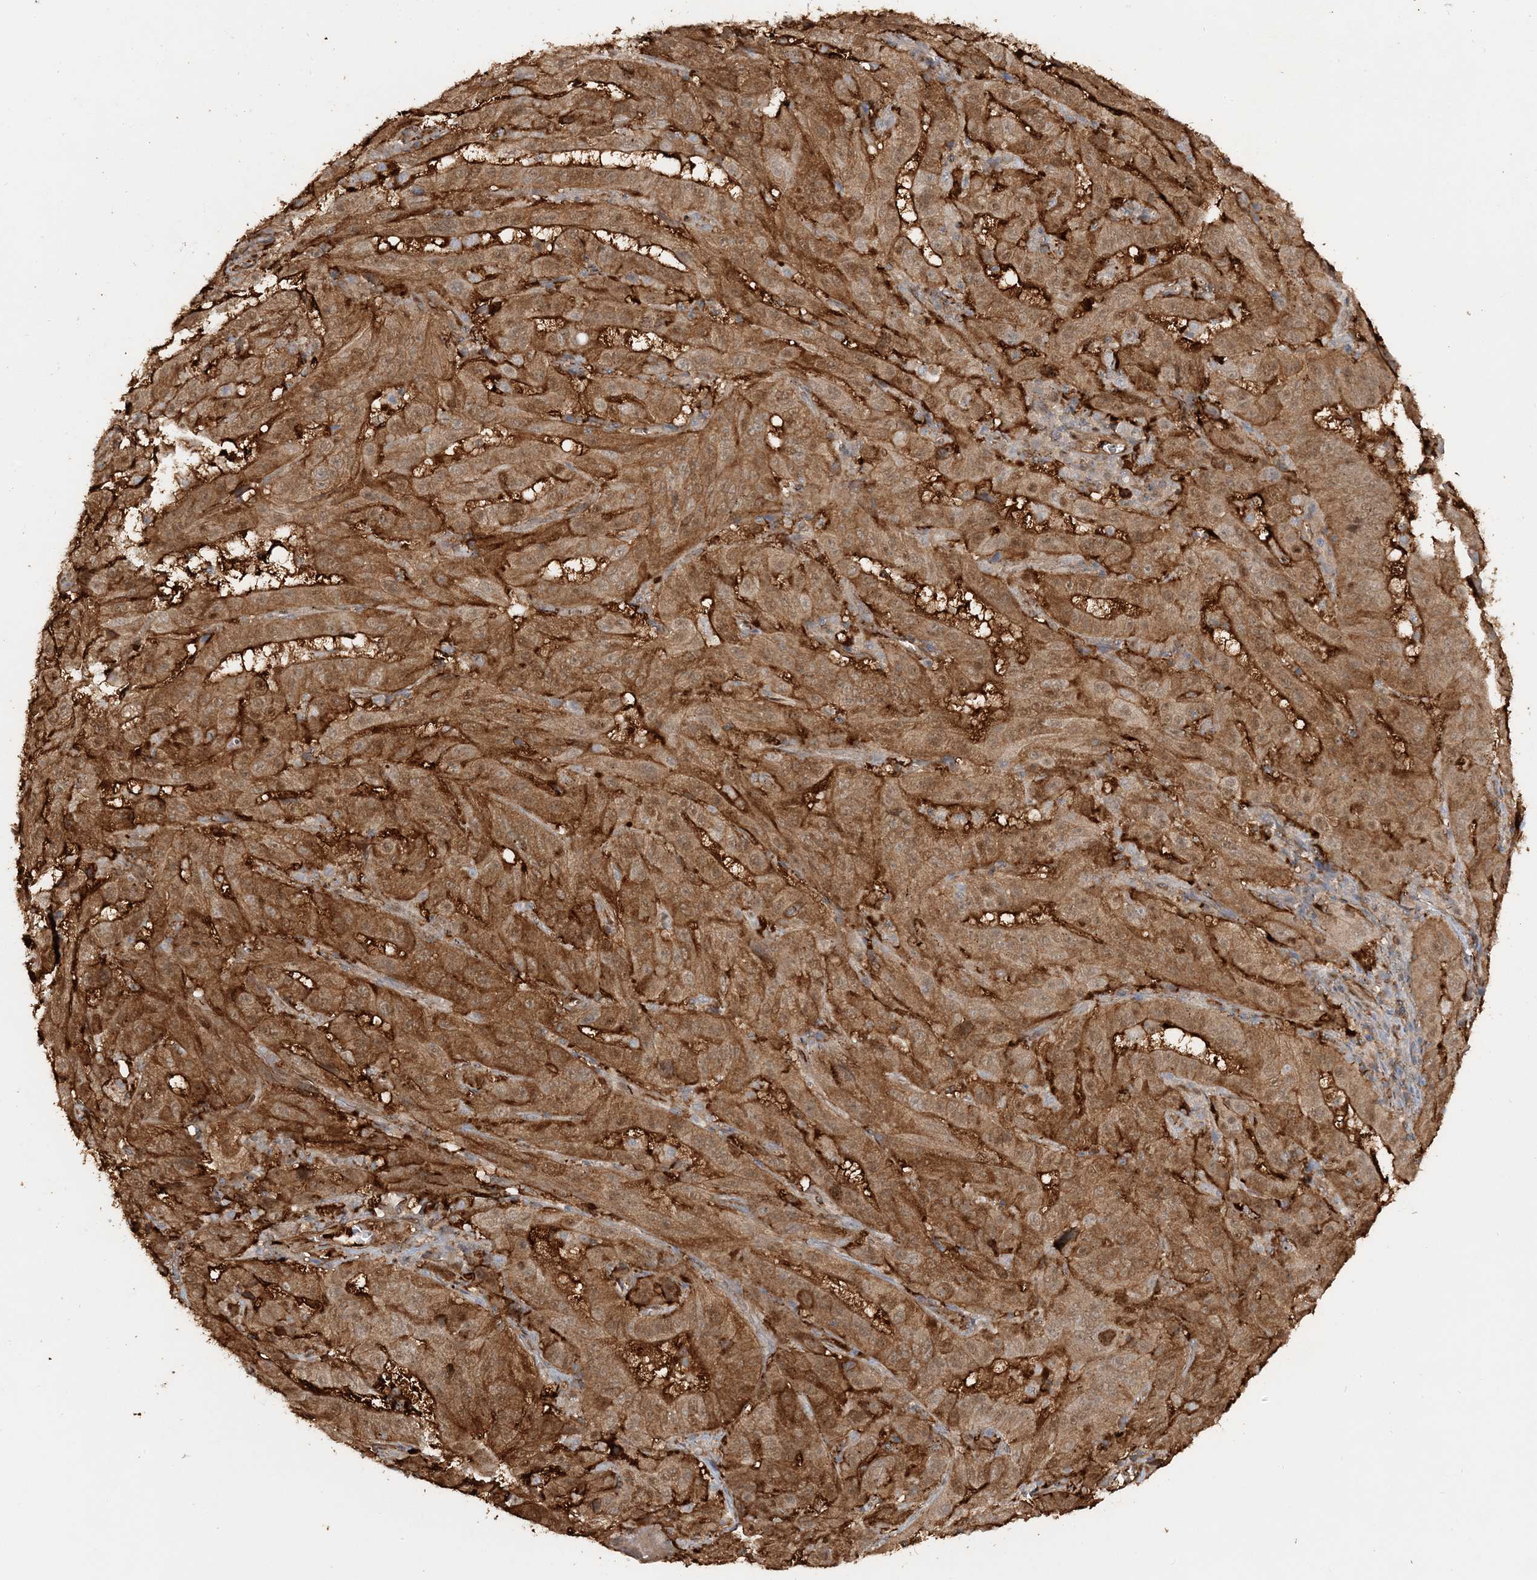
{"staining": {"intensity": "strong", "quantity": ">75%", "location": "cytoplasmic/membranous"}, "tissue": "pancreatic cancer", "cell_type": "Tumor cells", "image_type": "cancer", "snomed": [{"axis": "morphology", "description": "Adenocarcinoma, NOS"}, {"axis": "topography", "description": "Pancreas"}], "caption": "Protein expression analysis of adenocarcinoma (pancreatic) demonstrates strong cytoplasmic/membranous staining in about >75% of tumor cells.", "gene": "DSTN", "patient": {"sex": "male", "age": 63}}